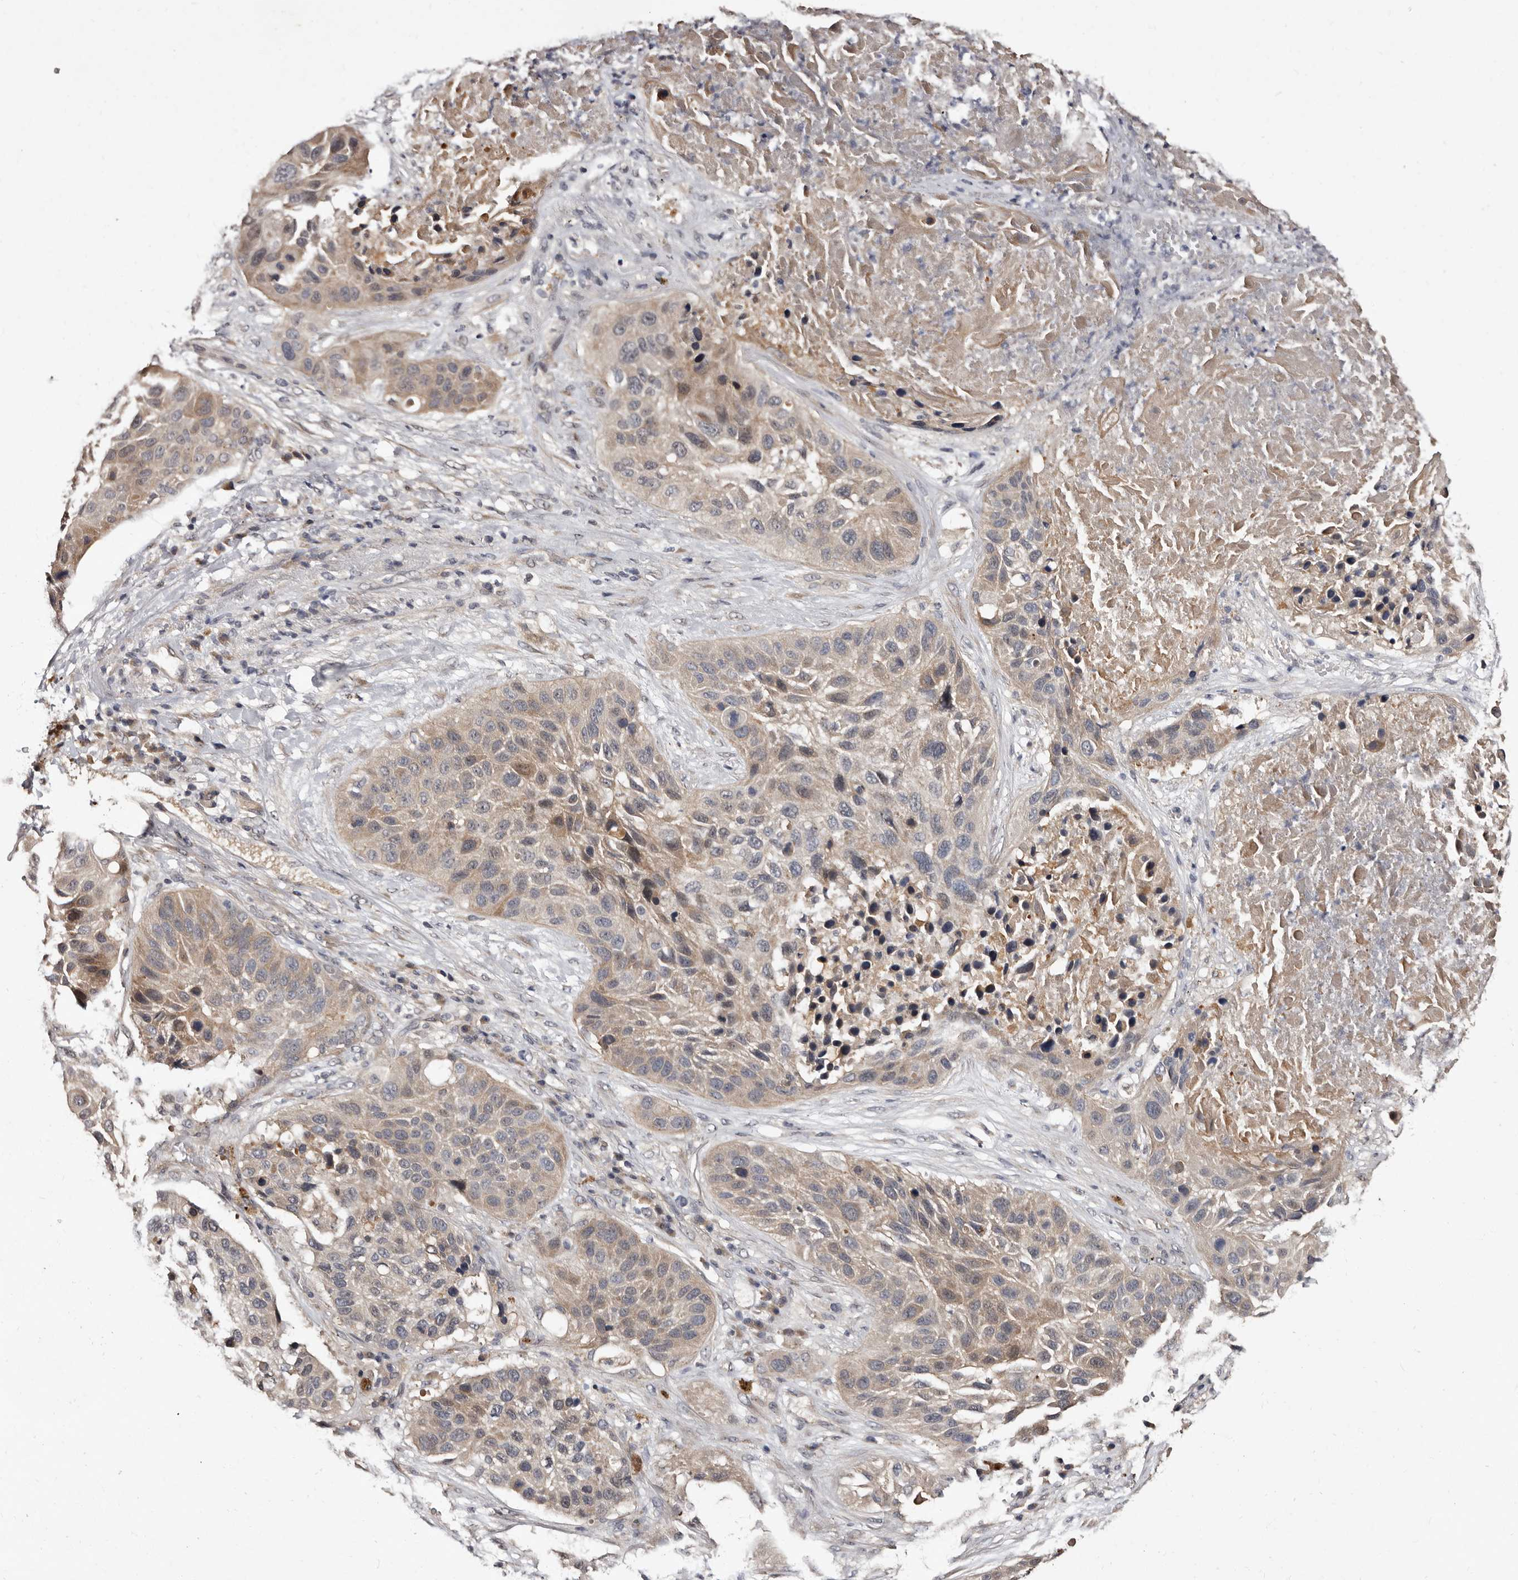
{"staining": {"intensity": "weak", "quantity": "<25%", "location": "cytoplasmic/membranous"}, "tissue": "lung cancer", "cell_type": "Tumor cells", "image_type": "cancer", "snomed": [{"axis": "morphology", "description": "Squamous cell carcinoma, NOS"}, {"axis": "topography", "description": "Lung"}], "caption": "Human lung cancer (squamous cell carcinoma) stained for a protein using immunohistochemistry (IHC) demonstrates no expression in tumor cells.", "gene": "LANCL2", "patient": {"sex": "male", "age": 57}}